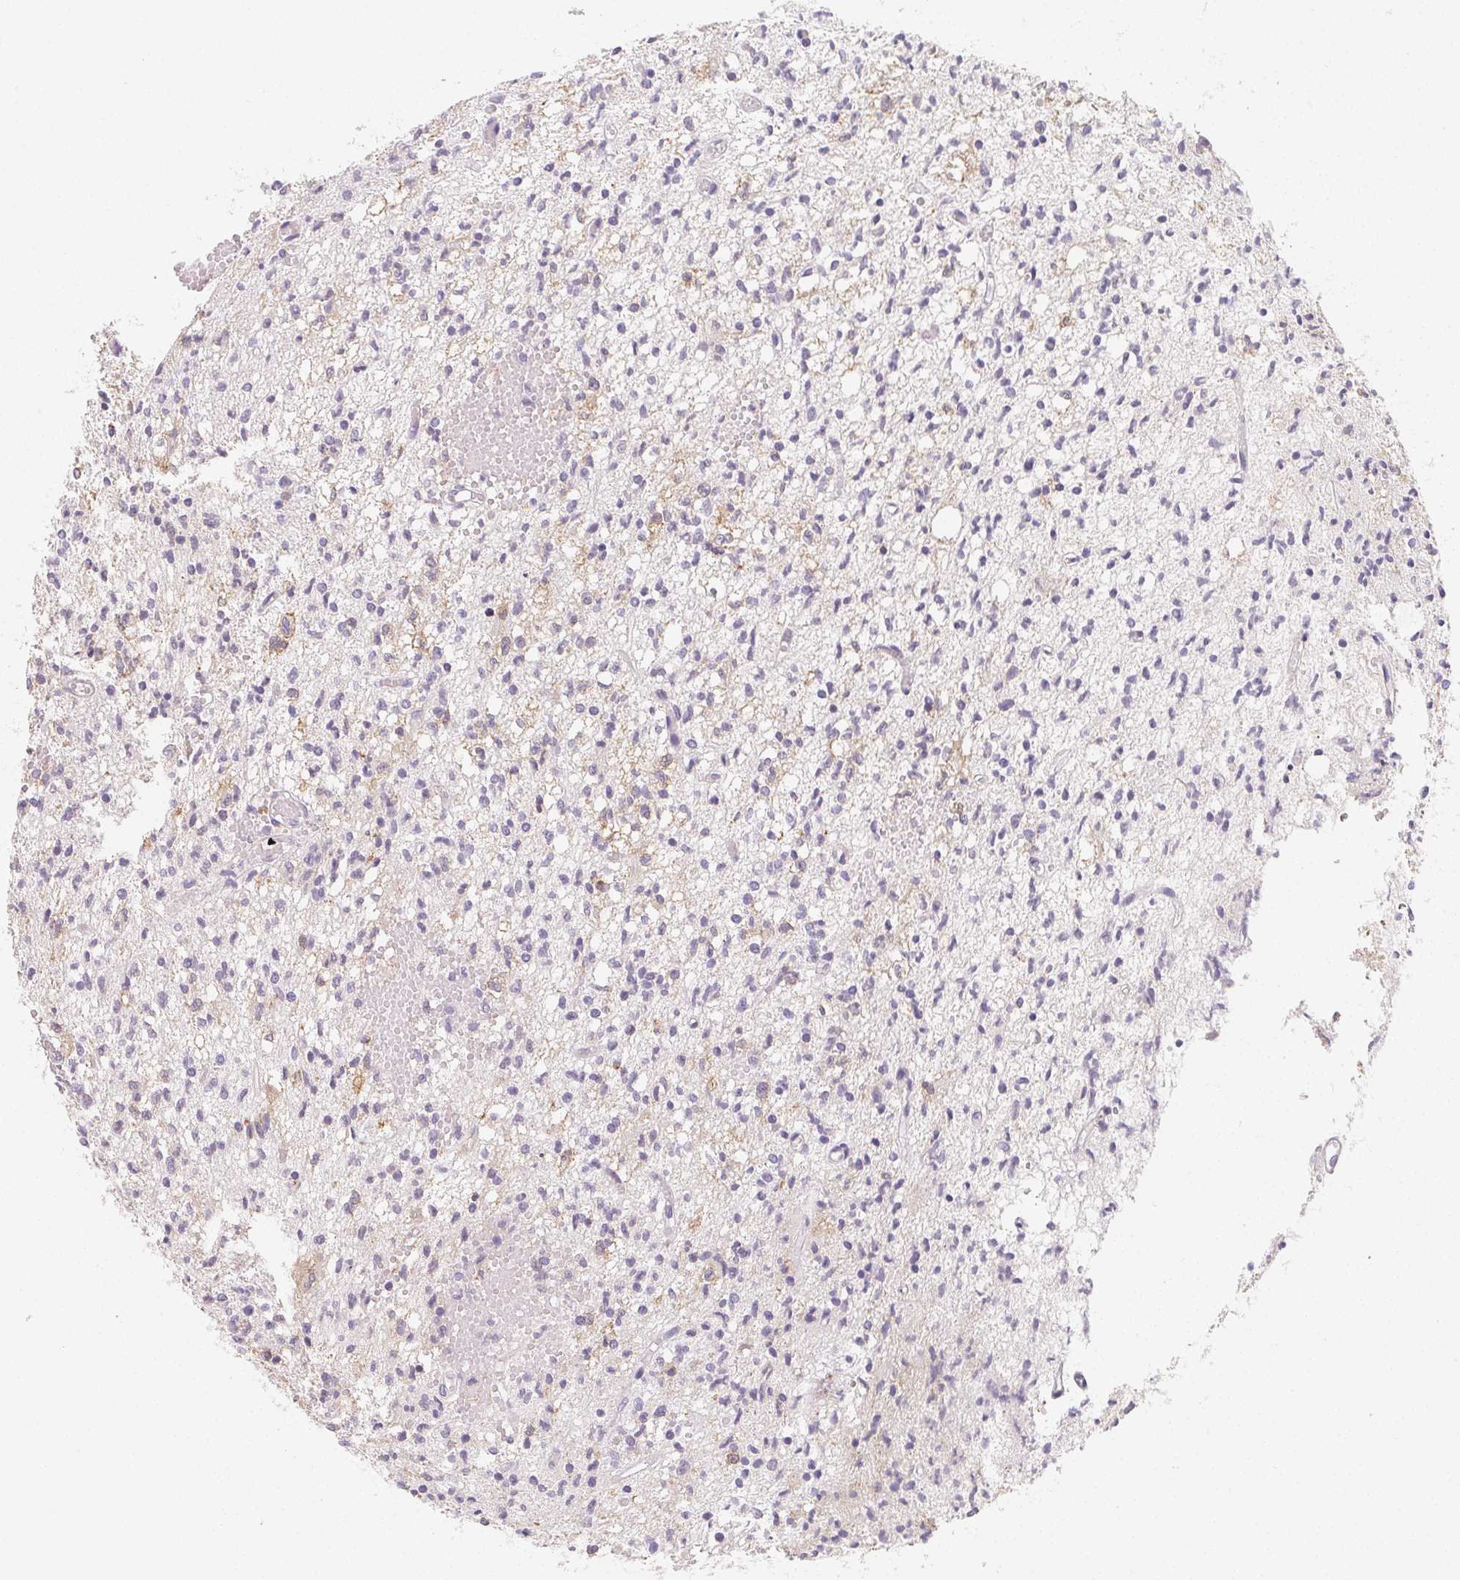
{"staining": {"intensity": "negative", "quantity": "none", "location": "none"}, "tissue": "glioma", "cell_type": "Tumor cells", "image_type": "cancer", "snomed": [{"axis": "morphology", "description": "Glioma, malignant, Low grade"}, {"axis": "topography", "description": "Brain"}], "caption": "Histopathology image shows no protein expression in tumor cells of malignant low-grade glioma tissue.", "gene": "LRRC23", "patient": {"sex": "male", "age": 64}}